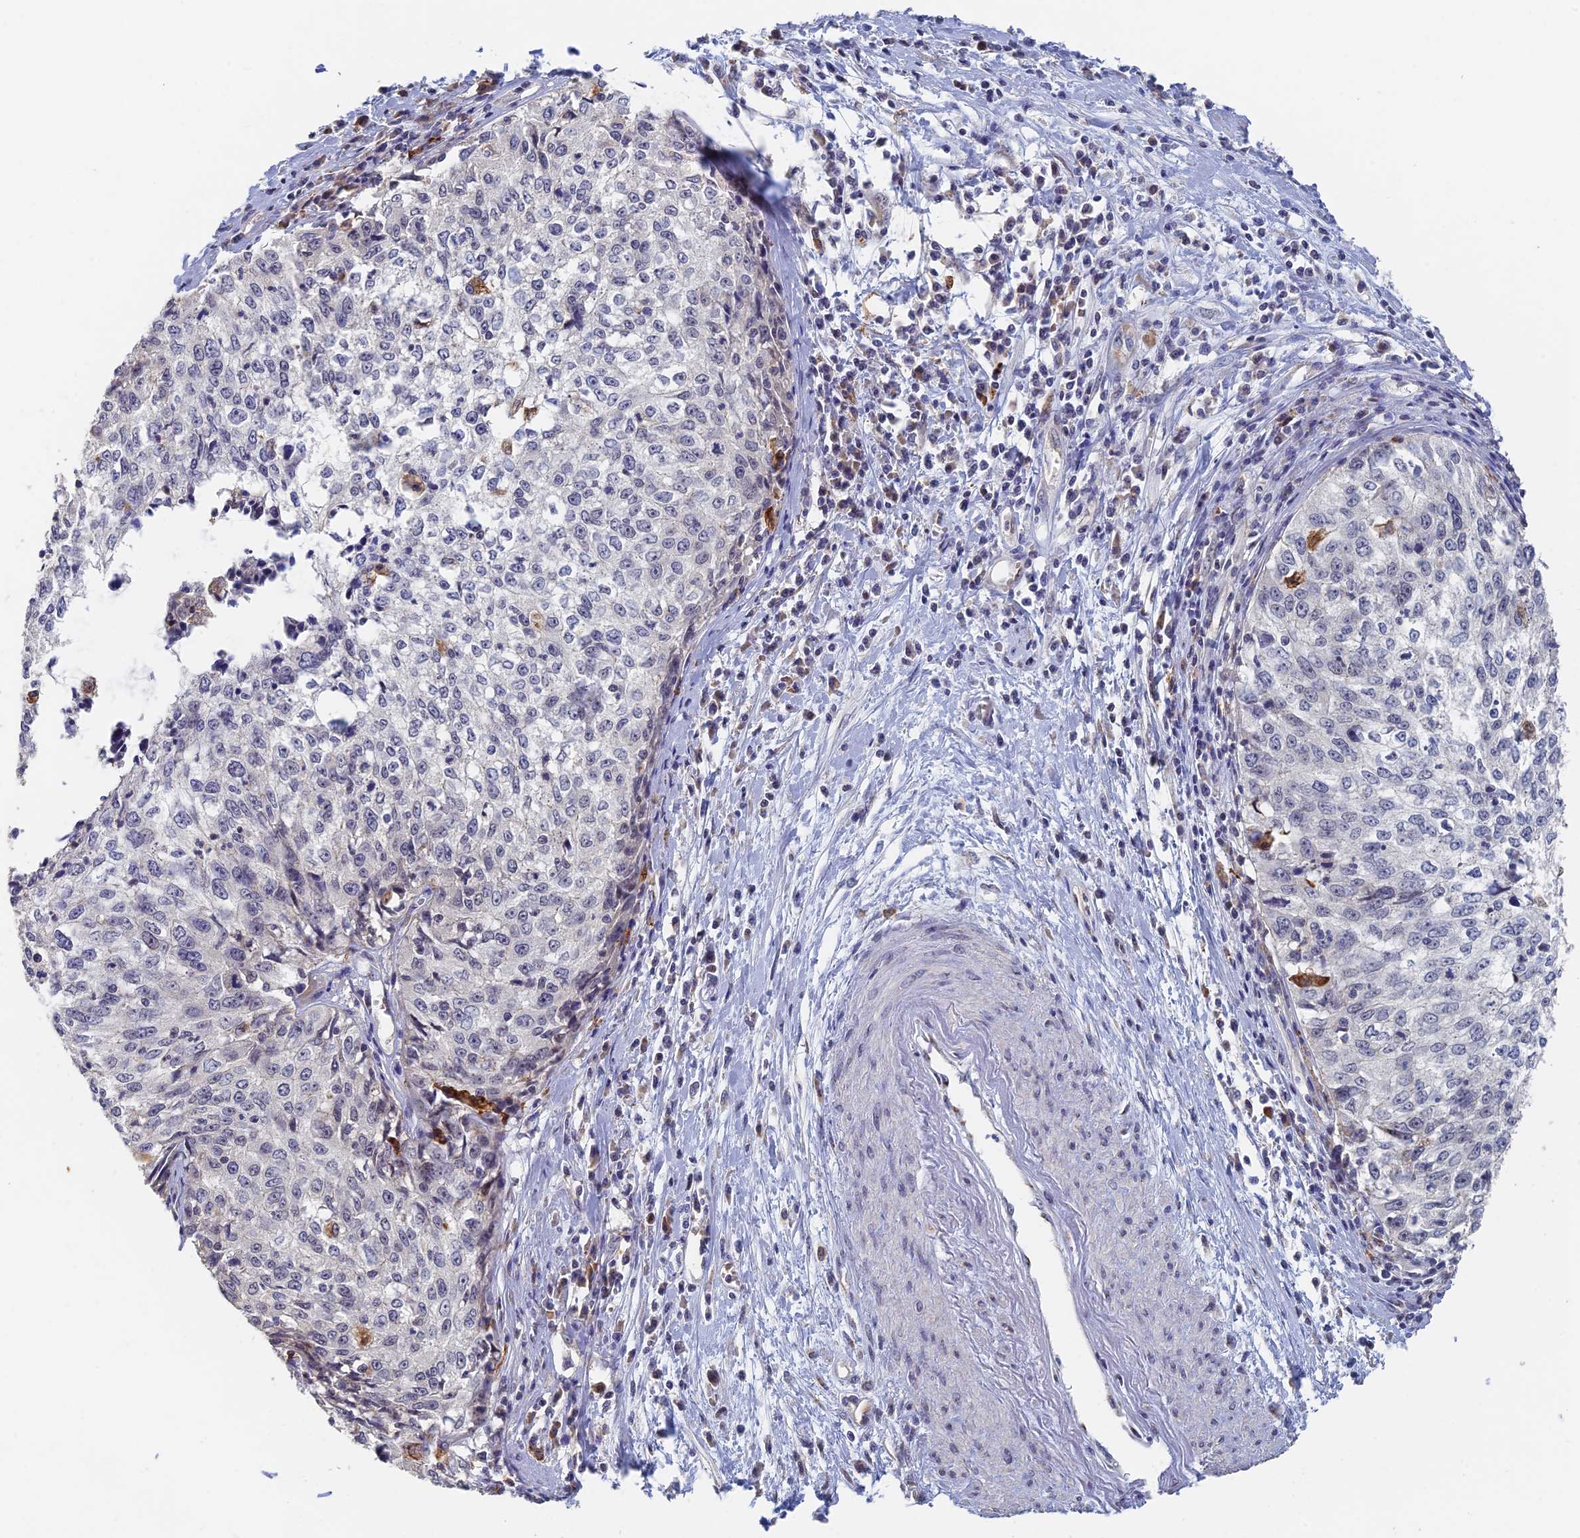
{"staining": {"intensity": "negative", "quantity": "none", "location": "none"}, "tissue": "cervical cancer", "cell_type": "Tumor cells", "image_type": "cancer", "snomed": [{"axis": "morphology", "description": "Squamous cell carcinoma, NOS"}, {"axis": "topography", "description": "Cervix"}], "caption": "Cervical cancer (squamous cell carcinoma) stained for a protein using immunohistochemistry (IHC) exhibits no positivity tumor cells.", "gene": "GPATCH1", "patient": {"sex": "female", "age": 57}}